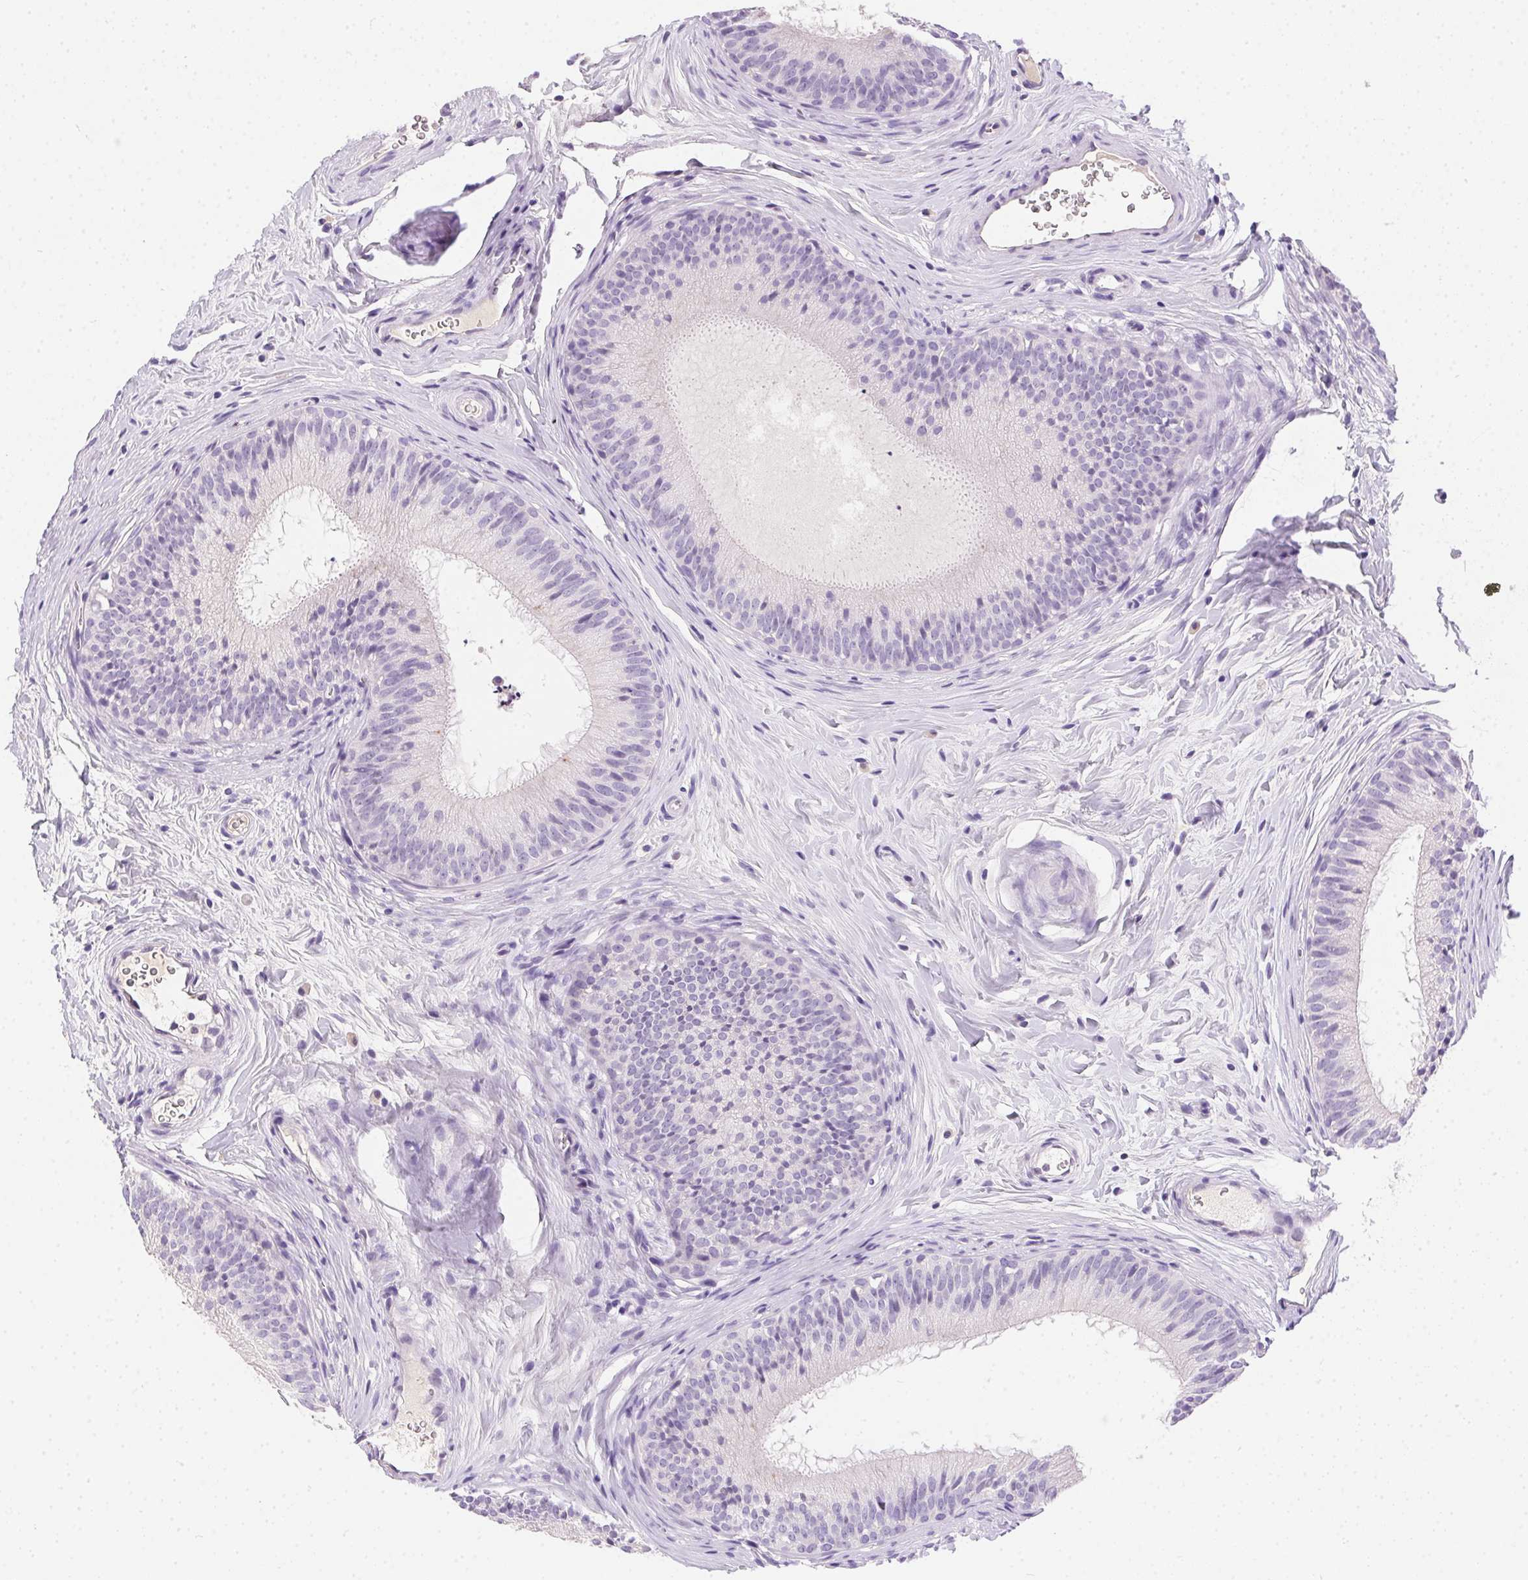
{"staining": {"intensity": "negative", "quantity": "none", "location": "none"}, "tissue": "epididymis", "cell_type": "Glandular cells", "image_type": "normal", "snomed": [{"axis": "morphology", "description": "Normal tissue, NOS"}, {"axis": "topography", "description": "Epididymis"}], "caption": "Immunohistochemistry (IHC) micrograph of normal epididymis: epididymis stained with DAB shows no significant protein positivity in glandular cells.", "gene": "SSTR4", "patient": {"sex": "male", "age": 24}}